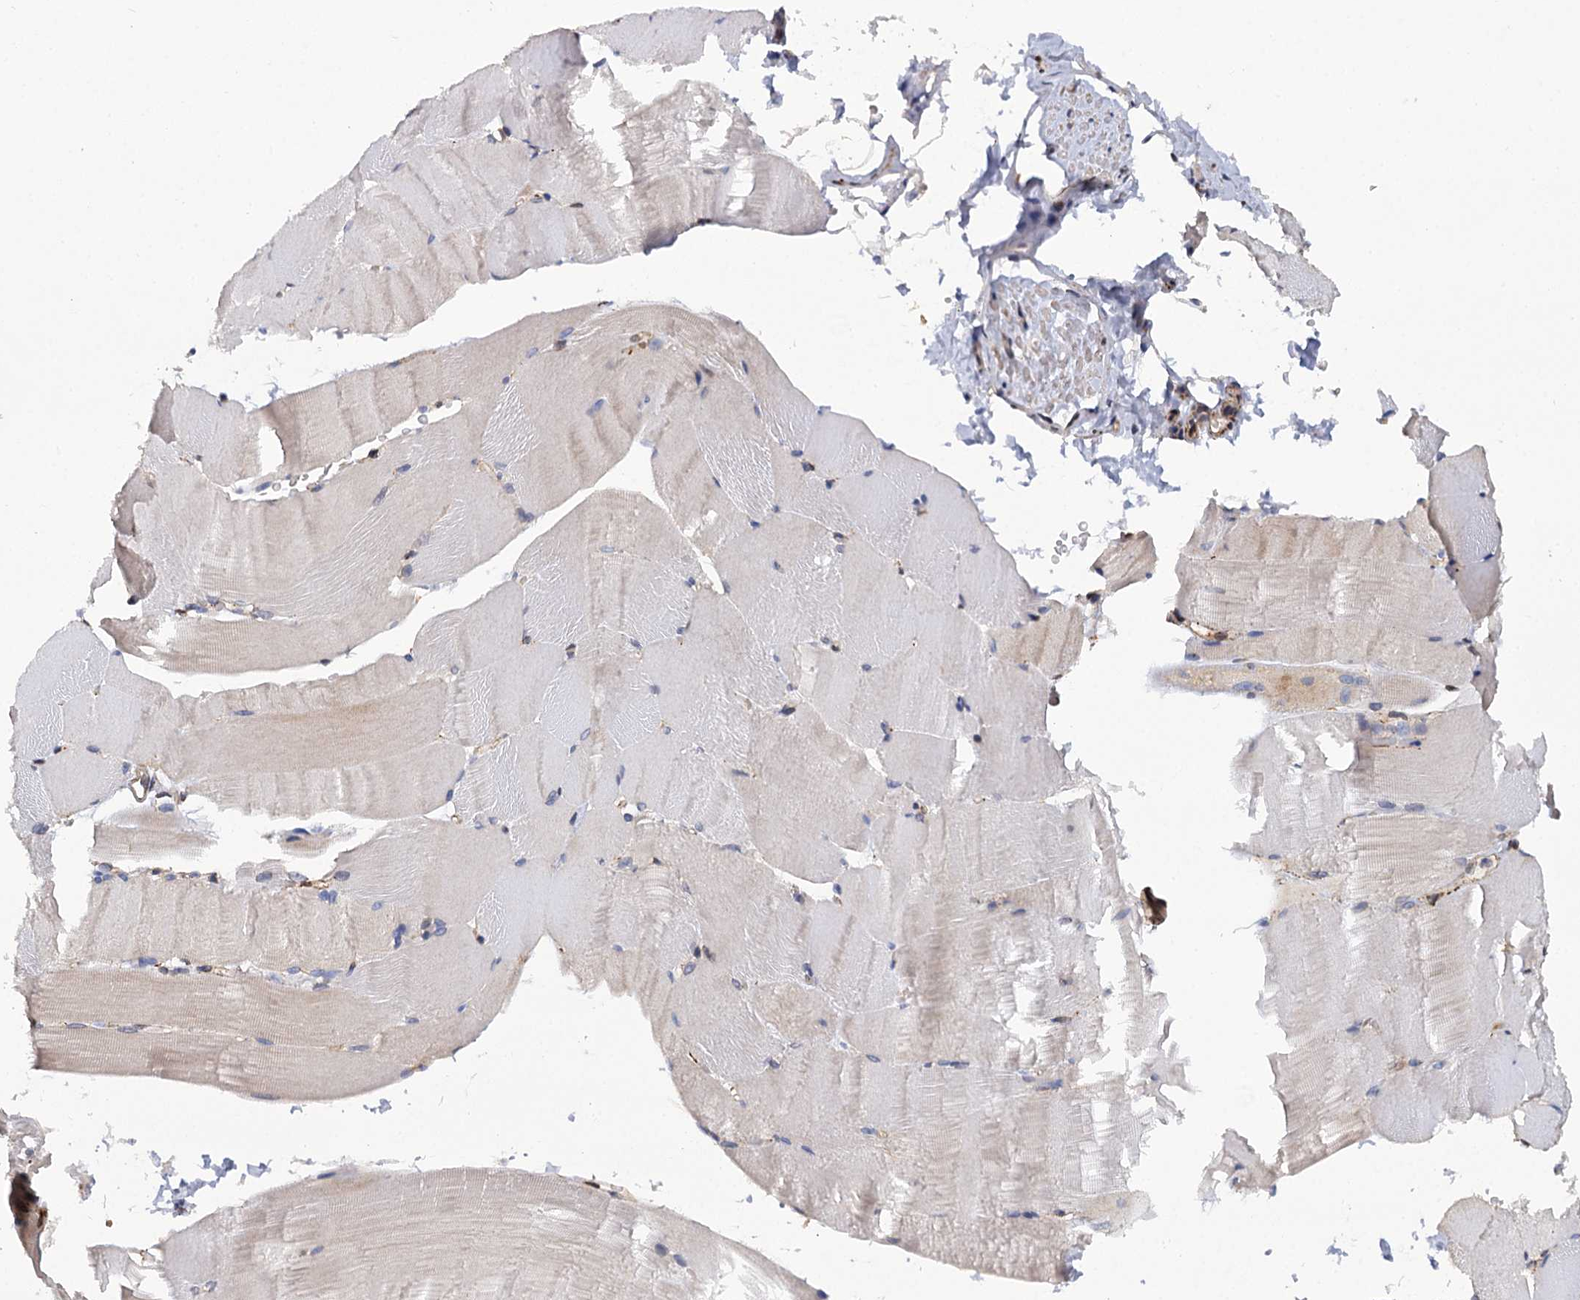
{"staining": {"intensity": "weak", "quantity": "<25%", "location": "cytoplasmic/membranous"}, "tissue": "skeletal muscle", "cell_type": "Myocytes", "image_type": "normal", "snomed": [{"axis": "morphology", "description": "Normal tissue, NOS"}, {"axis": "topography", "description": "Skeletal muscle"}, {"axis": "topography", "description": "Parathyroid gland"}], "caption": "An IHC image of normal skeletal muscle is shown. There is no staining in myocytes of skeletal muscle. The staining is performed using DAB (3,3'-diaminobenzidine) brown chromogen with nuclei counter-stained in using hematoxylin.", "gene": "SUPV3L1", "patient": {"sex": "female", "age": 37}}